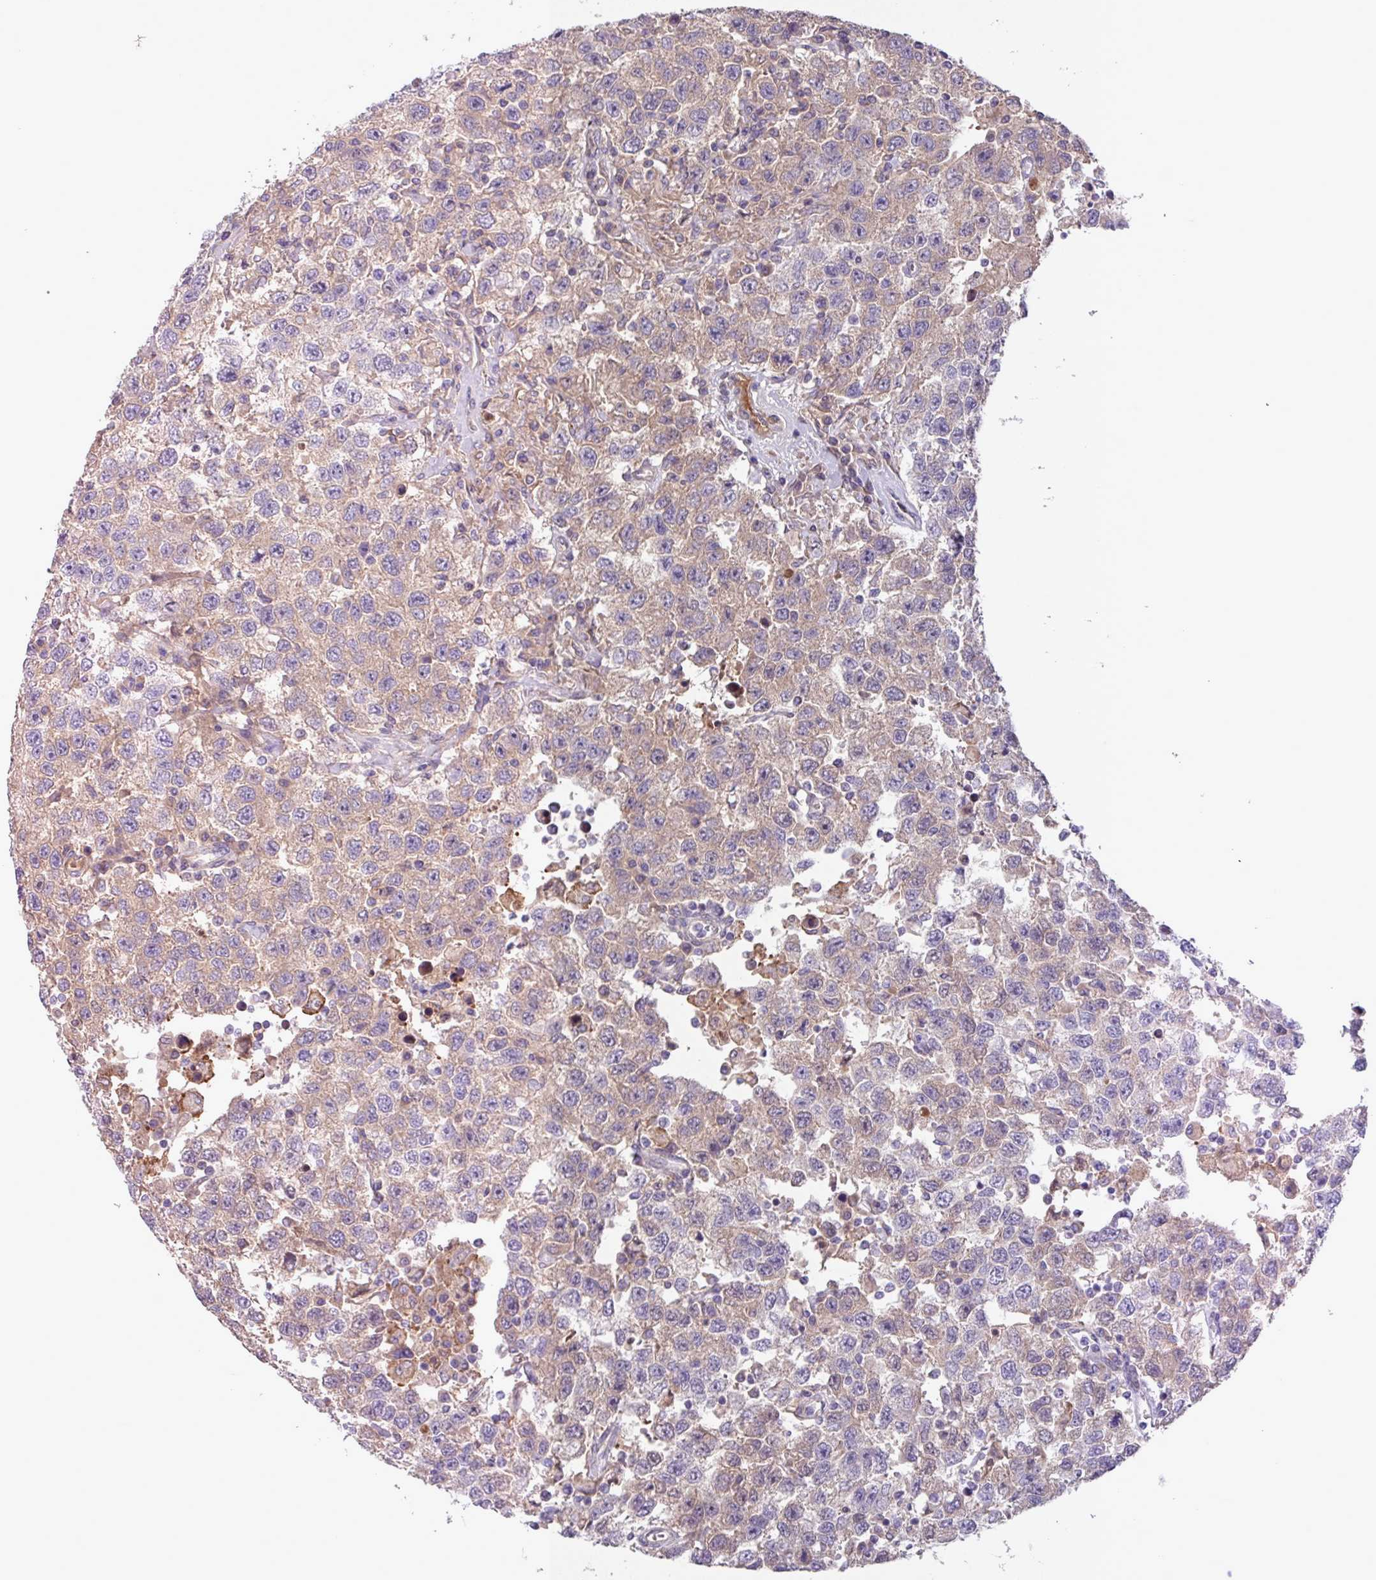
{"staining": {"intensity": "weak", "quantity": "25%-75%", "location": "cytoplasmic/membranous"}, "tissue": "testis cancer", "cell_type": "Tumor cells", "image_type": "cancer", "snomed": [{"axis": "morphology", "description": "Seminoma, NOS"}, {"axis": "topography", "description": "Testis"}], "caption": "High-magnification brightfield microscopy of testis cancer stained with DAB (brown) and counterstained with hematoxylin (blue). tumor cells exhibit weak cytoplasmic/membranous positivity is seen in about25%-75% of cells.", "gene": "IQCJ", "patient": {"sex": "male", "age": 41}}